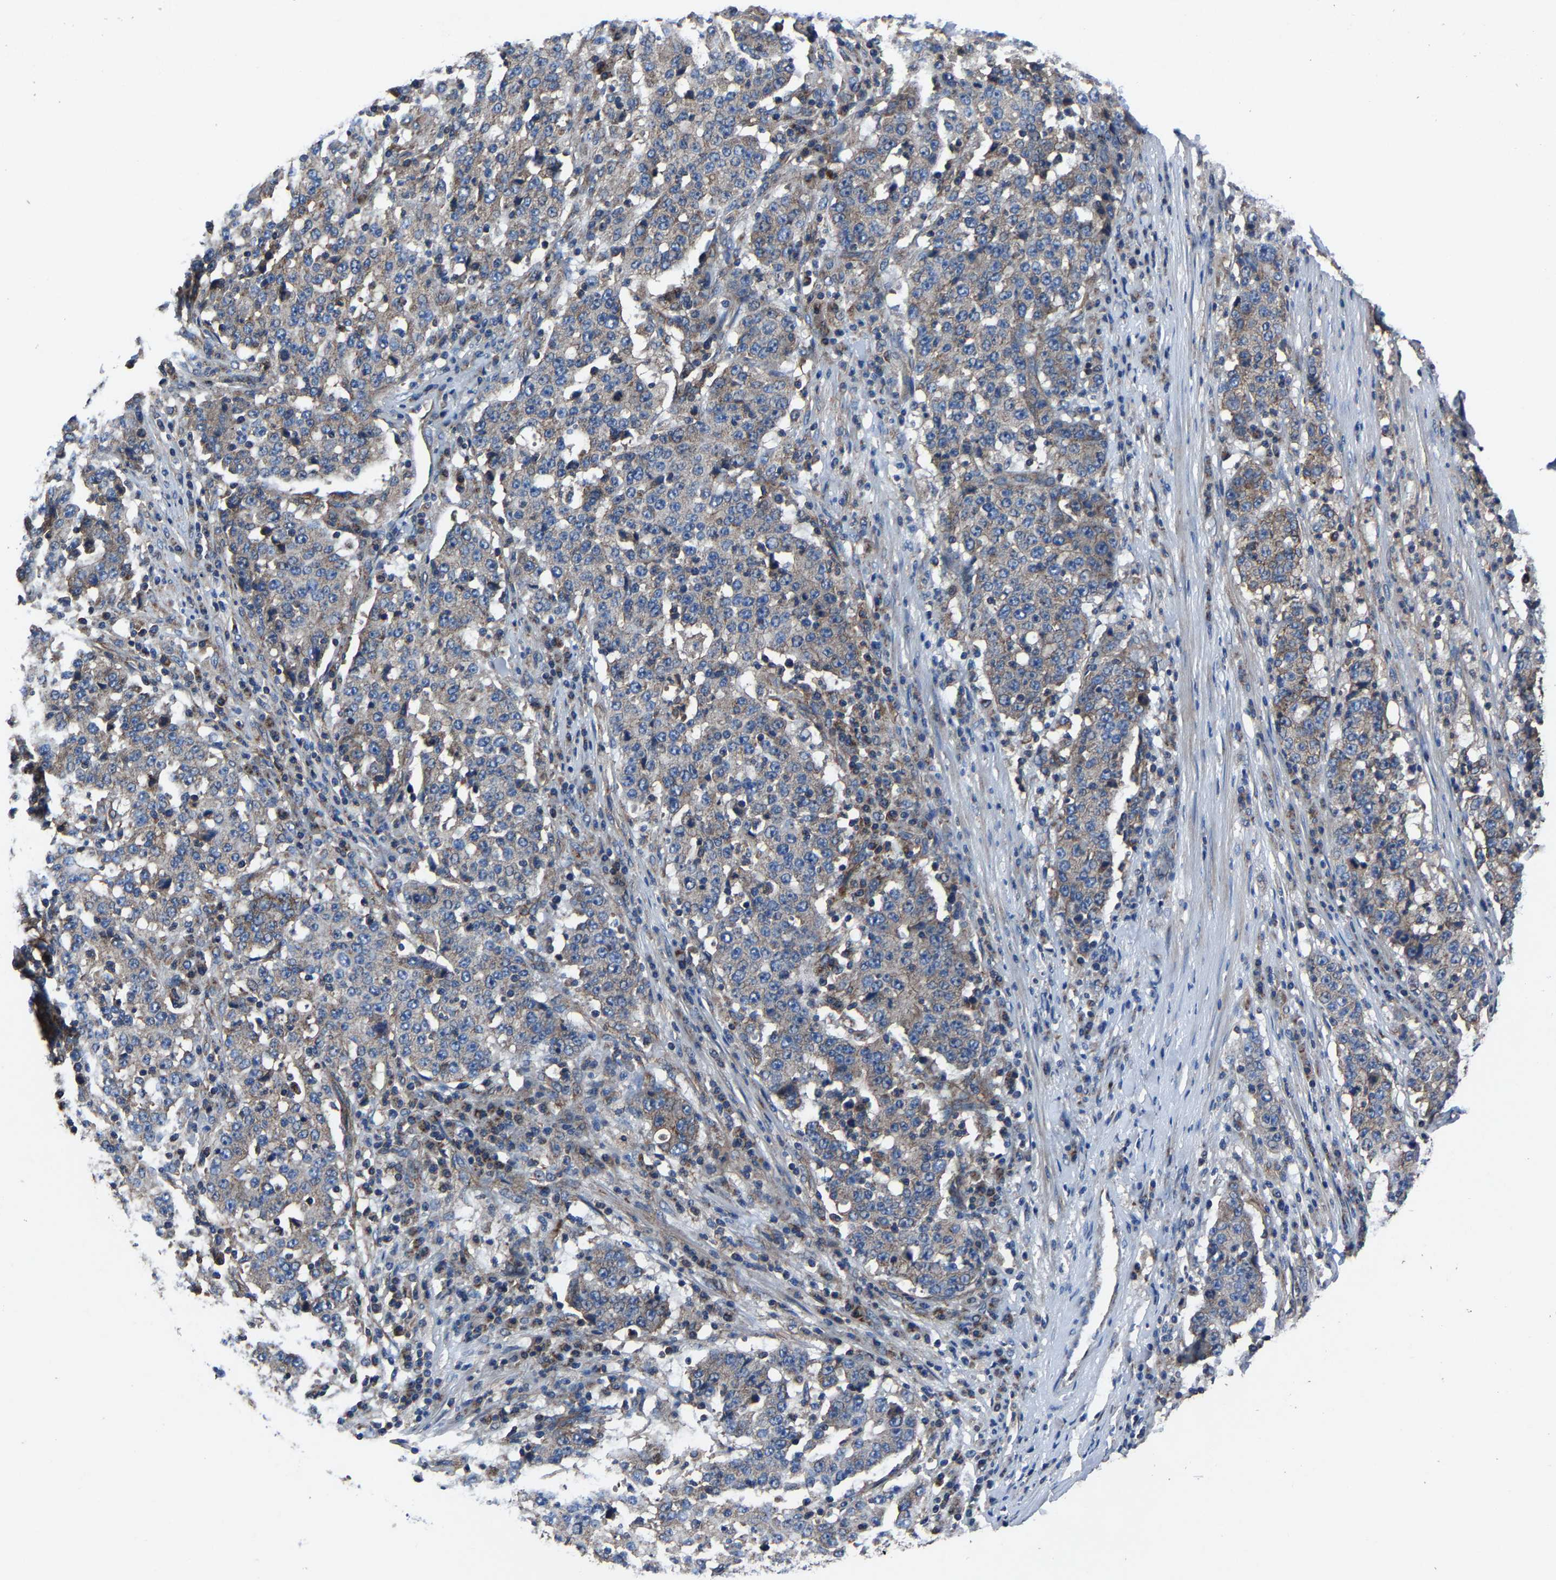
{"staining": {"intensity": "weak", "quantity": "<25%", "location": "cytoplasmic/membranous"}, "tissue": "stomach cancer", "cell_type": "Tumor cells", "image_type": "cancer", "snomed": [{"axis": "morphology", "description": "Adenocarcinoma, NOS"}, {"axis": "topography", "description": "Stomach"}], "caption": "High magnification brightfield microscopy of stomach adenocarcinoma stained with DAB (brown) and counterstained with hematoxylin (blue): tumor cells show no significant positivity.", "gene": "KIAA1958", "patient": {"sex": "male", "age": 59}}